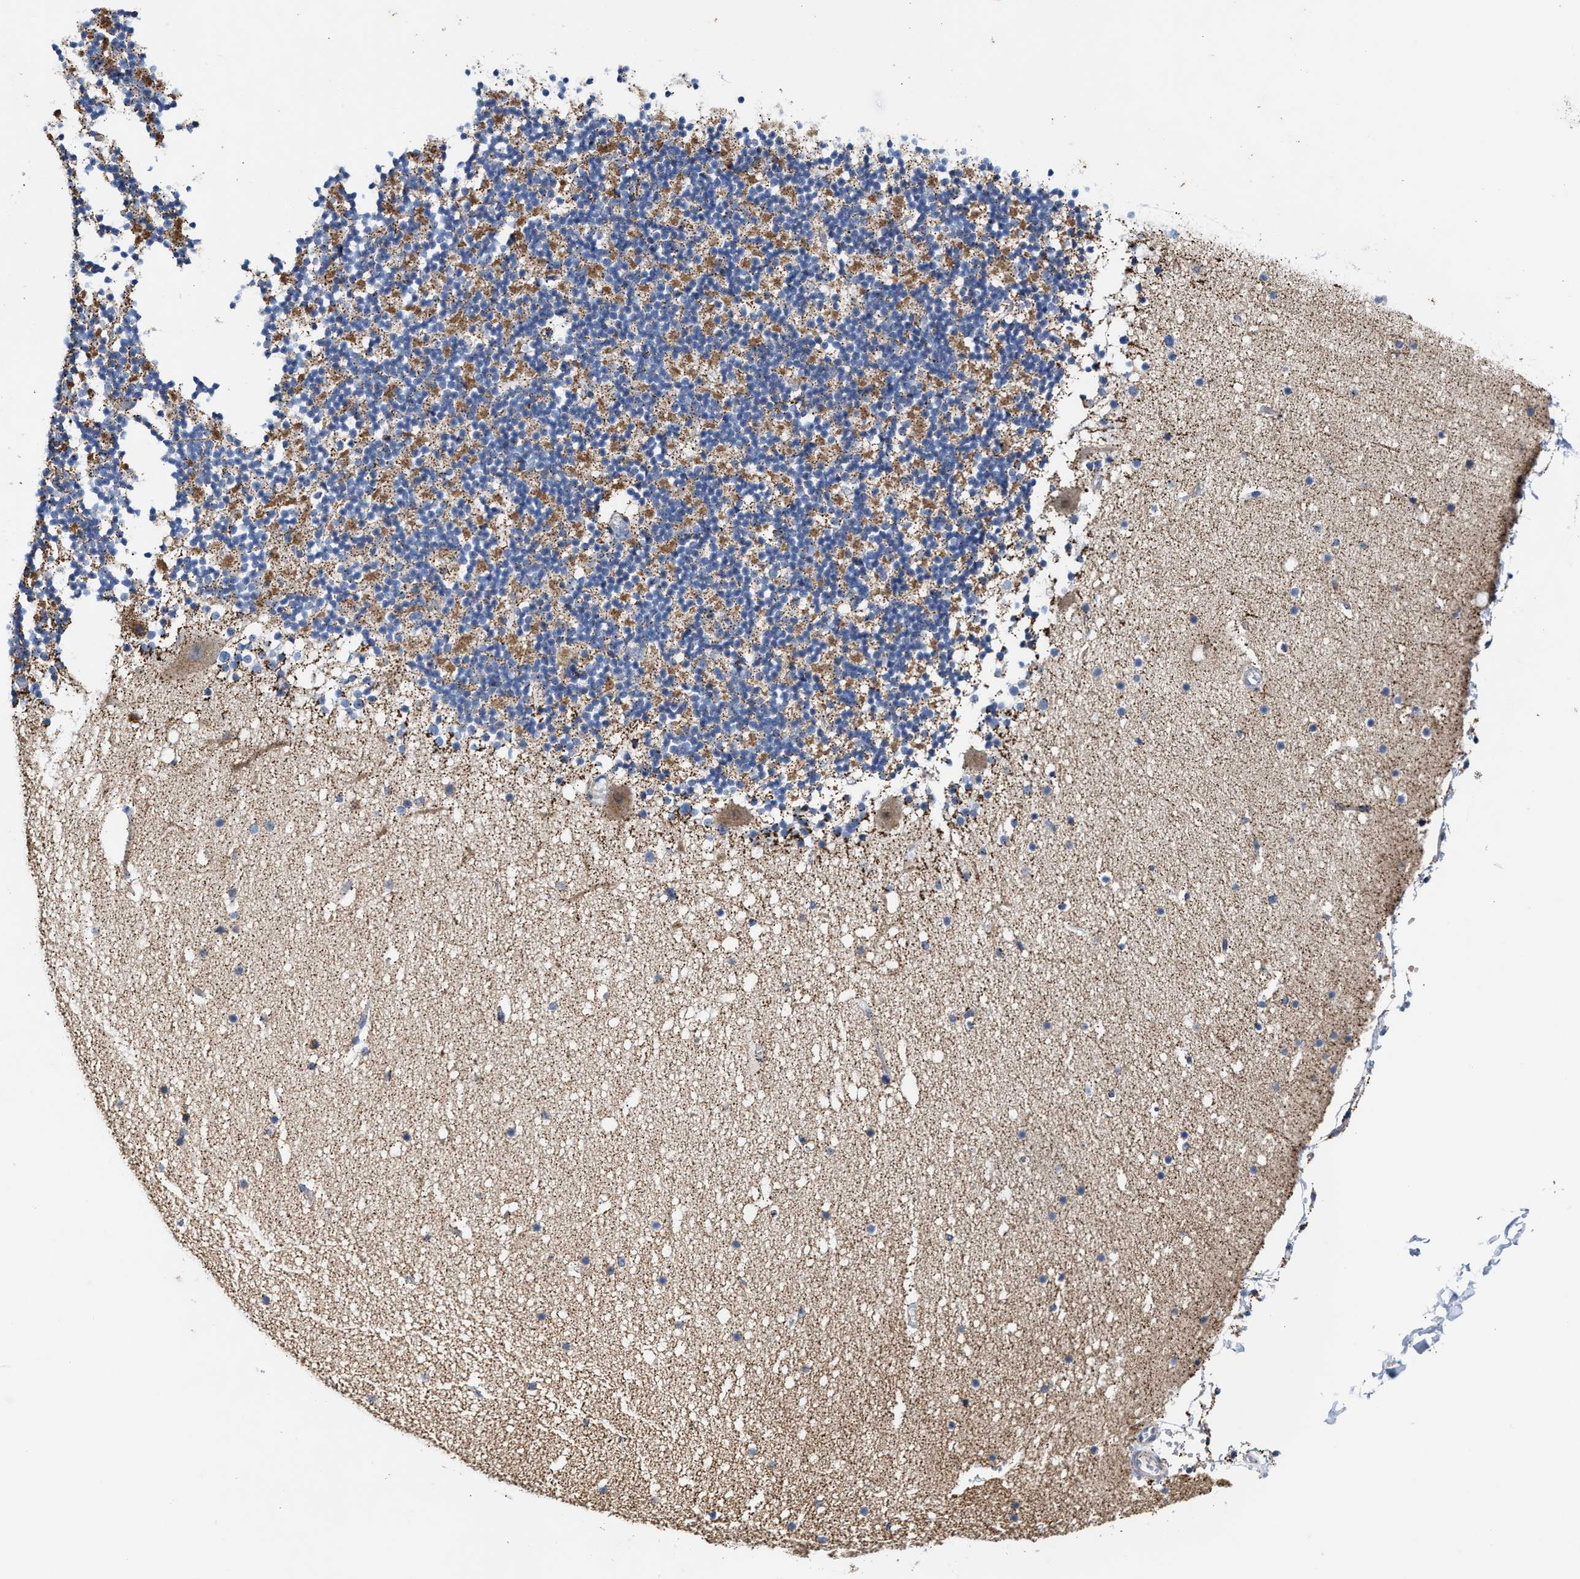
{"staining": {"intensity": "moderate", "quantity": "<25%", "location": "cytoplasmic/membranous"}, "tissue": "cerebellum", "cell_type": "Cells in granular layer", "image_type": "normal", "snomed": [{"axis": "morphology", "description": "Normal tissue, NOS"}, {"axis": "topography", "description": "Cerebellum"}], "caption": "Brown immunohistochemical staining in benign cerebellum displays moderate cytoplasmic/membranous expression in about <25% of cells in granular layer.", "gene": "JAG1", "patient": {"sex": "male", "age": 57}}